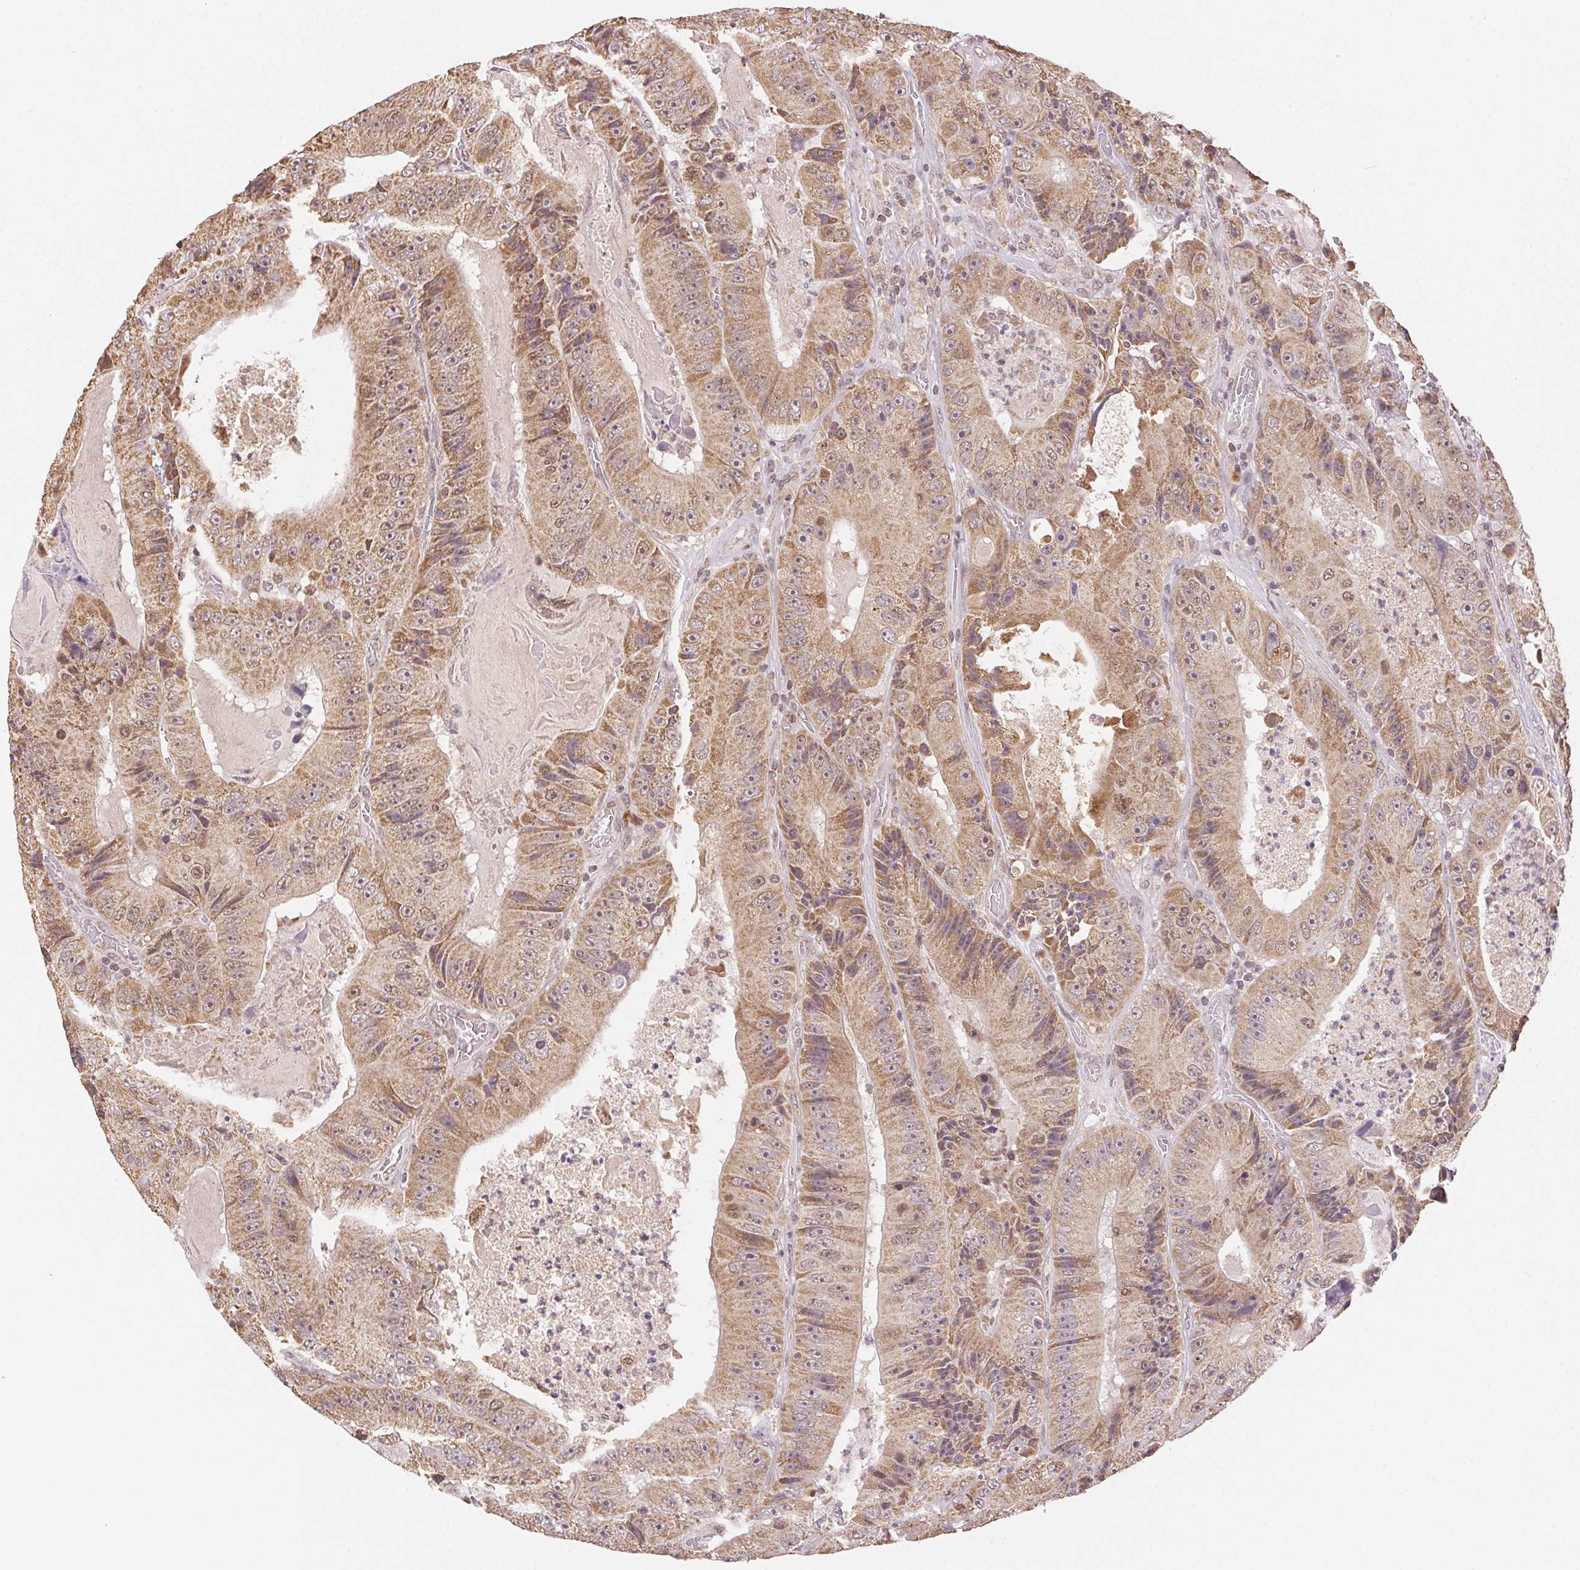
{"staining": {"intensity": "moderate", "quantity": ">75%", "location": "cytoplasmic/membranous"}, "tissue": "colorectal cancer", "cell_type": "Tumor cells", "image_type": "cancer", "snomed": [{"axis": "morphology", "description": "Adenocarcinoma, NOS"}, {"axis": "topography", "description": "Colon"}], "caption": "High-power microscopy captured an immunohistochemistry photomicrograph of adenocarcinoma (colorectal), revealing moderate cytoplasmic/membranous staining in approximately >75% of tumor cells.", "gene": "PIWIL4", "patient": {"sex": "female", "age": 86}}